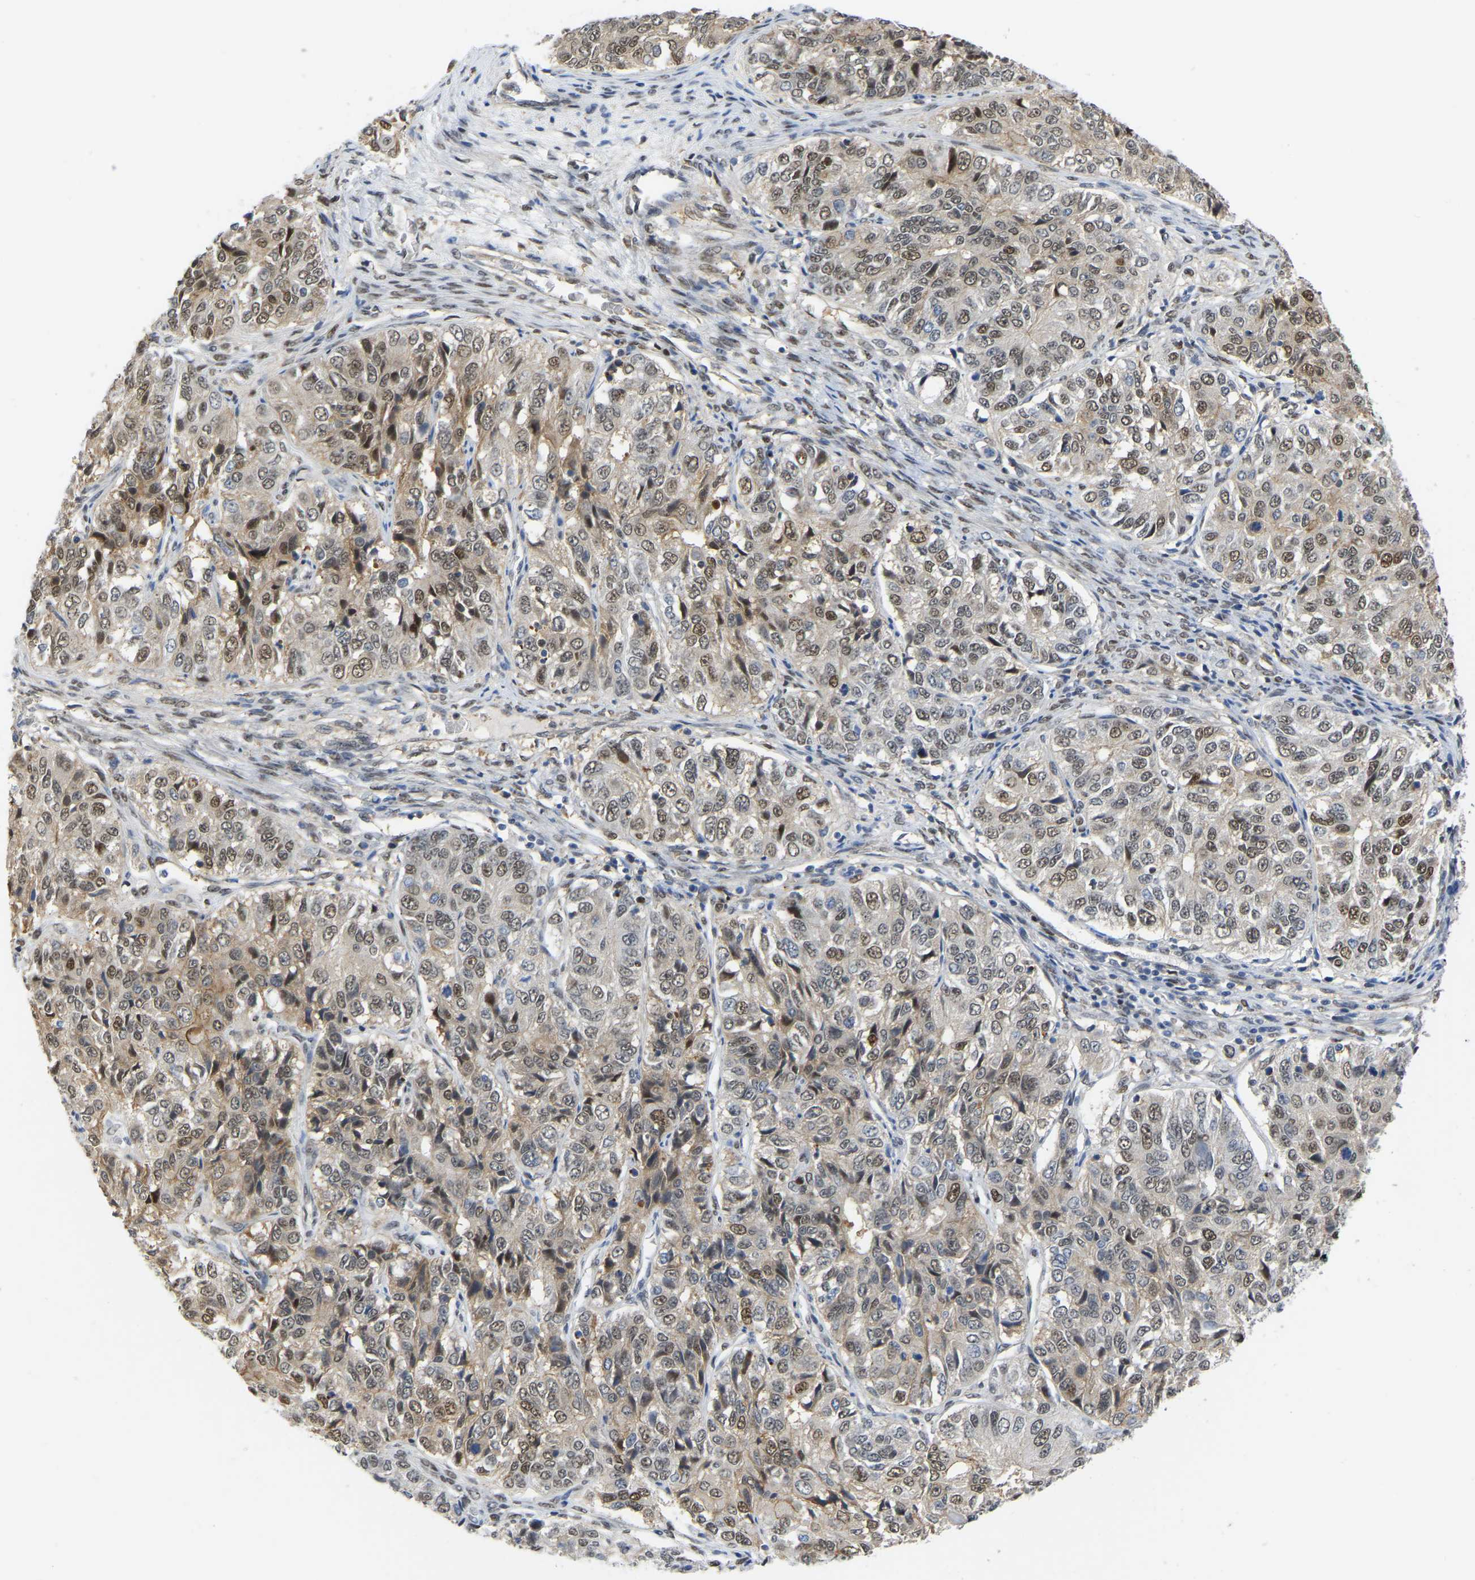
{"staining": {"intensity": "moderate", "quantity": "25%-75%", "location": "cytoplasmic/membranous,nuclear"}, "tissue": "ovarian cancer", "cell_type": "Tumor cells", "image_type": "cancer", "snomed": [{"axis": "morphology", "description": "Carcinoma, endometroid"}, {"axis": "topography", "description": "Ovary"}], "caption": "Ovarian cancer (endometroid carcinoma) stained for a protein (brown) reveals moderate cytoplasmic/membranous and nuclear positive positivity in about 25%-75% of tumor cells.", "gene": "KLRG2", "patient": {"sex": "female", "age": 51}}